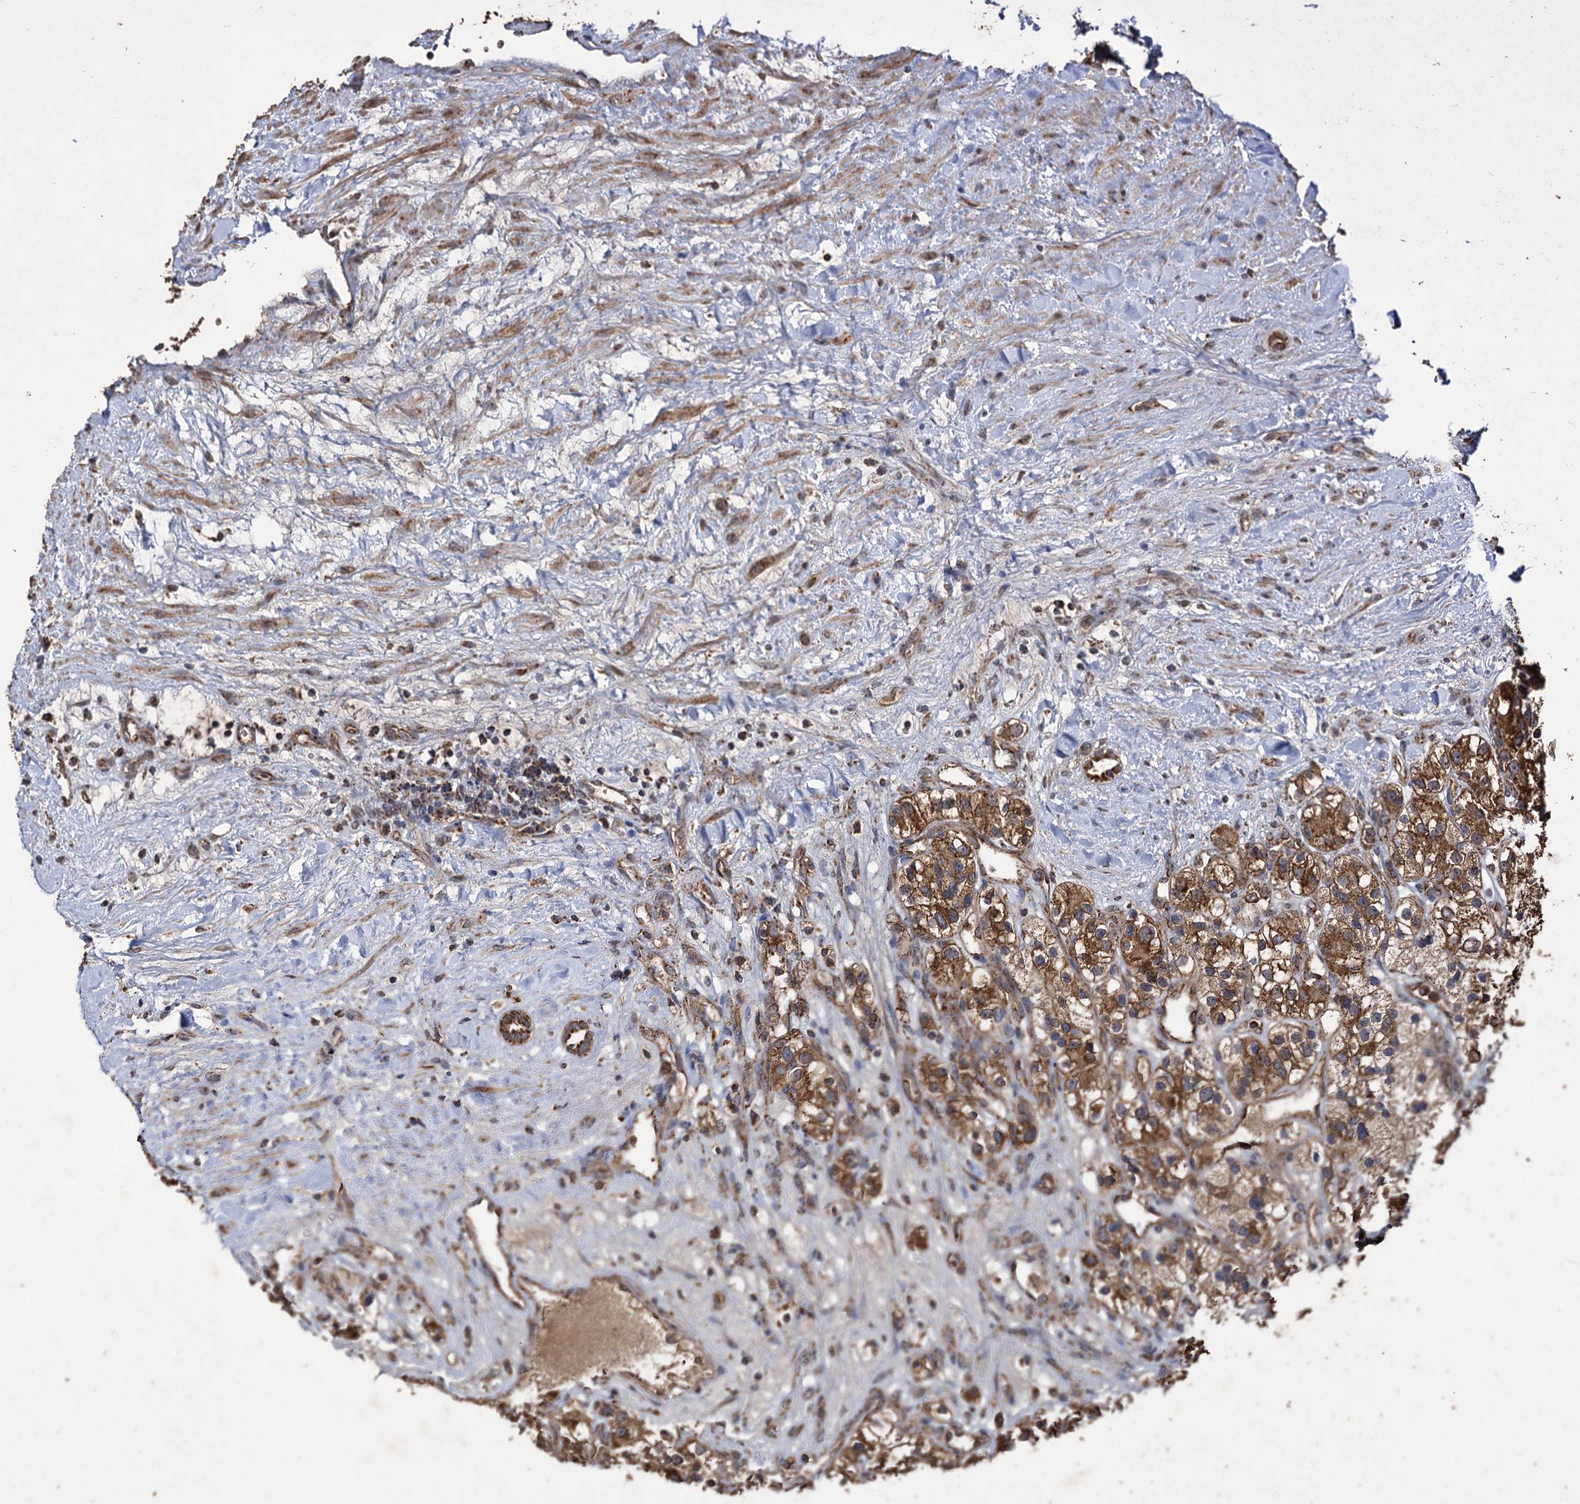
{"staining": {"intensity": "moderate", "quantity": ">75%", "location": "cytoplasmic/membranous"}, "tissue": "renal cancer", "cell_type": "Tumor cells", "image_type": "cancer", "snomed": [{"axis": "morphology", "description": "Adenocarcinoma, NOS"}, {"axis": "topography", "description": "Kidney"}], "caption": "Human renal cancer stained with a protein marker shows moderate staining in tumor cells.", "gene": "IPO4", "patient": {"sex": "female", "age": 57}}